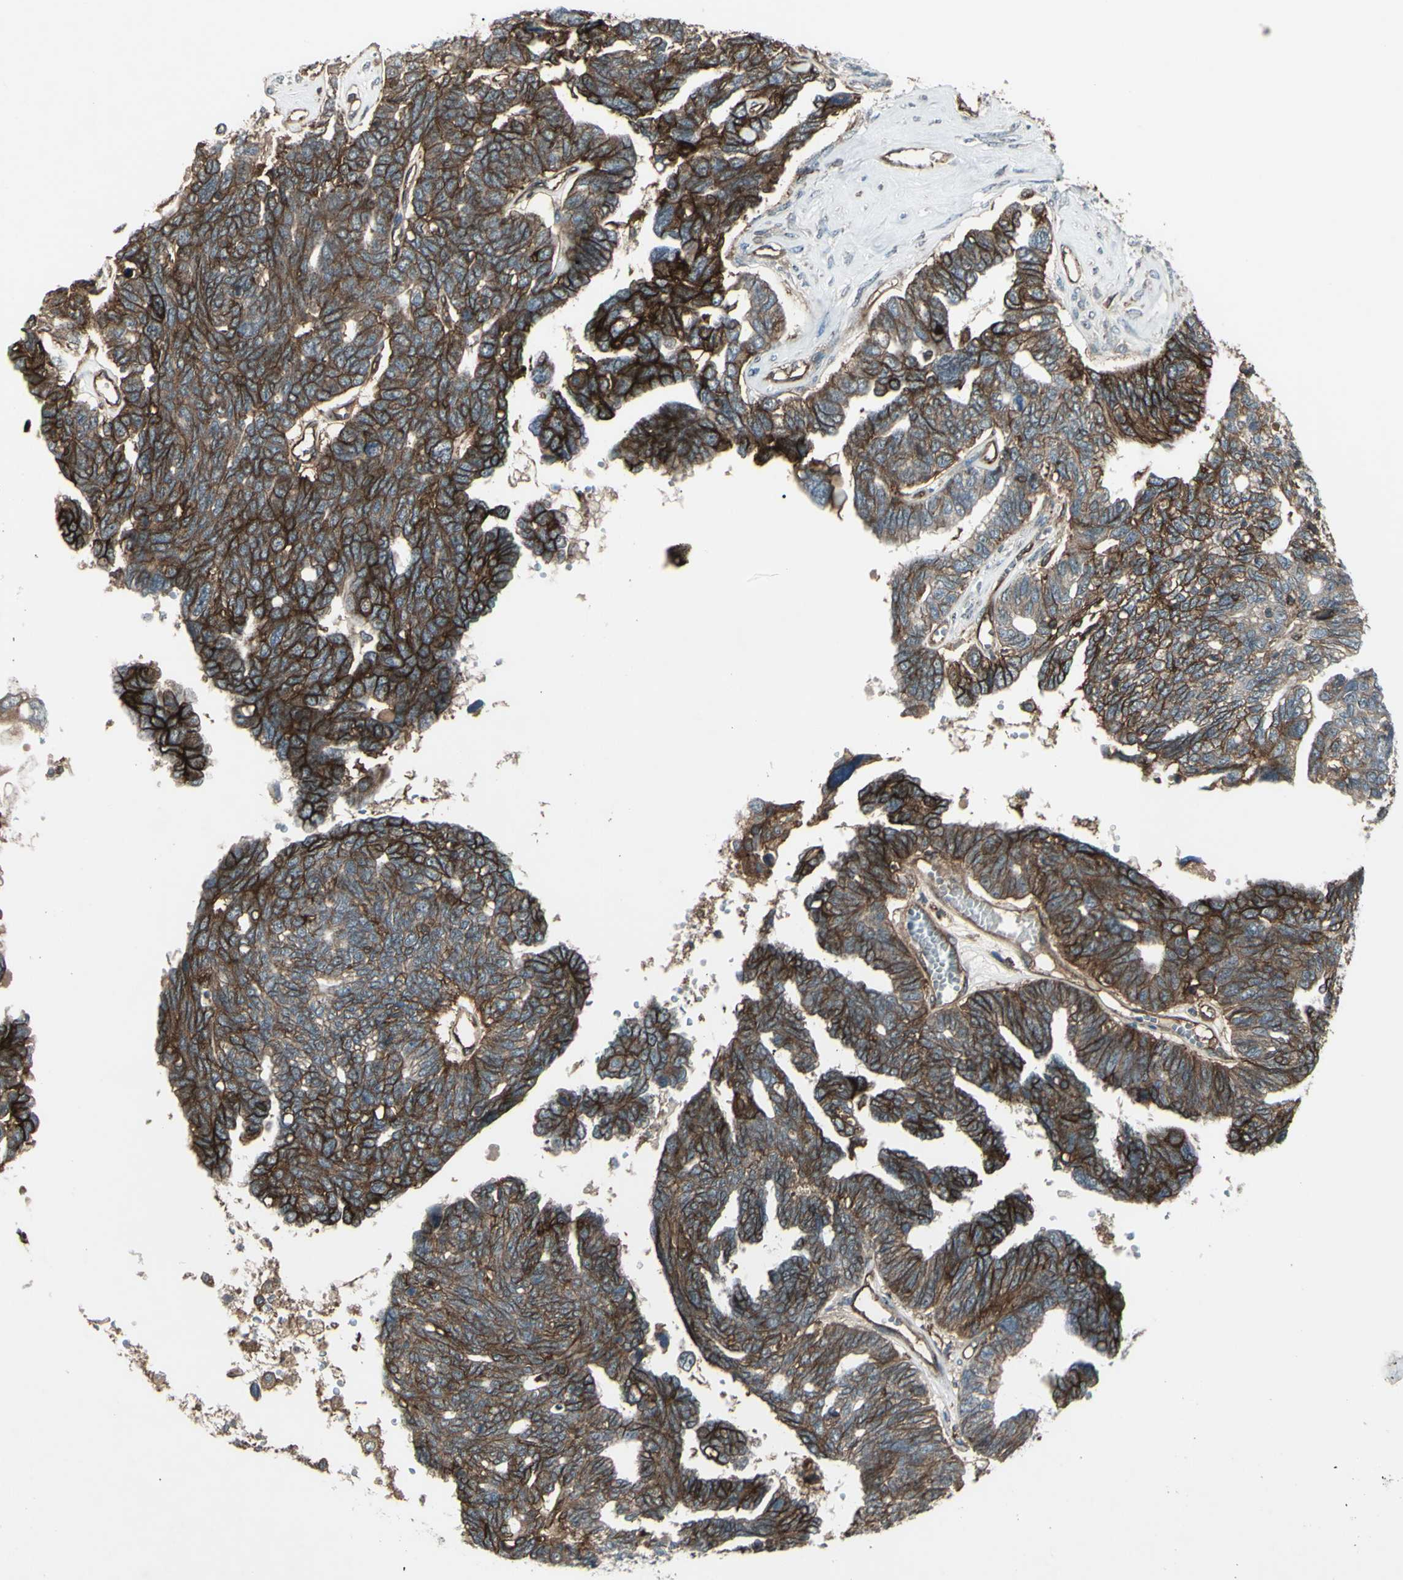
{"staining": {"intensity": "strong", "quantity": ">75%", "location": "cytoplasmic/membranous"}, "tissue": "ovarian cancer", "cell_type": "Tumor cells", "image_type": "cancer", "snomed": [{"axis": "morphology", "description": "Cystadenocarcinoma, serous, NOS"}, {"axis": "topography", "description": "Ovary"}], "caption": "A brown stain labels strong cytoplasmic/membranous staining of a protein in serous cystadenocarcinoma (ovarian) tumor cells.", "gene": "FXYD5", "patient": {"sex": "female", "age": 79}}